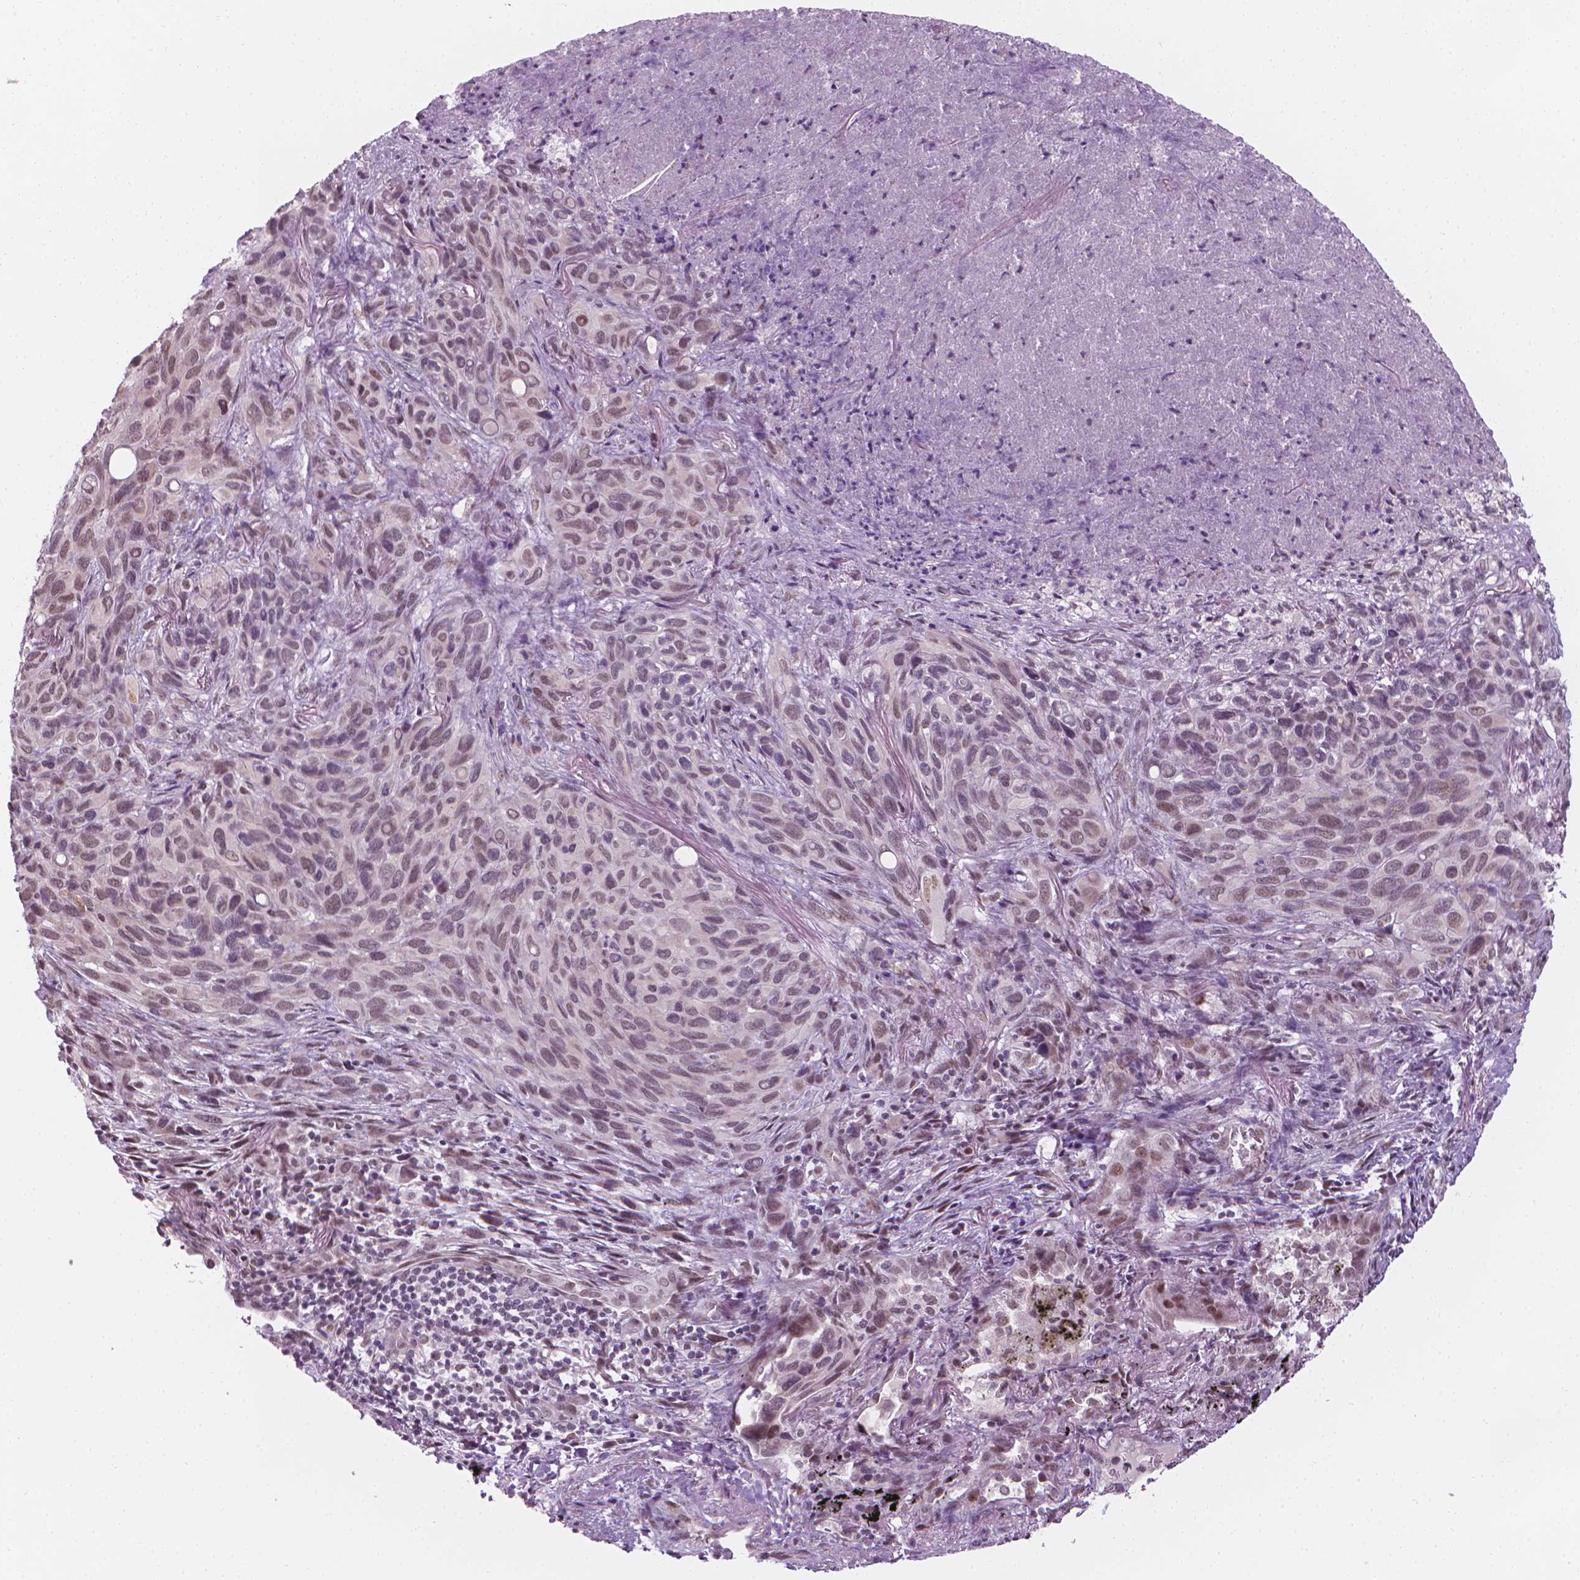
{"staining": {"intensity": "weak", "quantity": "25%-75%", "location": "nuclear"}, "tissue": "melanoma", "cell_type": "Tumor cells", "image_type": "cancer", "snomed": [{"axis": "morphology", "description": "Malignant melanoma, Metastatic site"}, {"axis": "topography", "description": "Lung"}], "caption": "Melanoma stained with DAB (3,3'-diaminobenzidine) immunohistochemistry (IHC) shows low levels of weak nuclear expression in about 25%-75% of tumor cells.", "gene": "CDKN1C", "patient": {"sex": "male", "age": 48}}